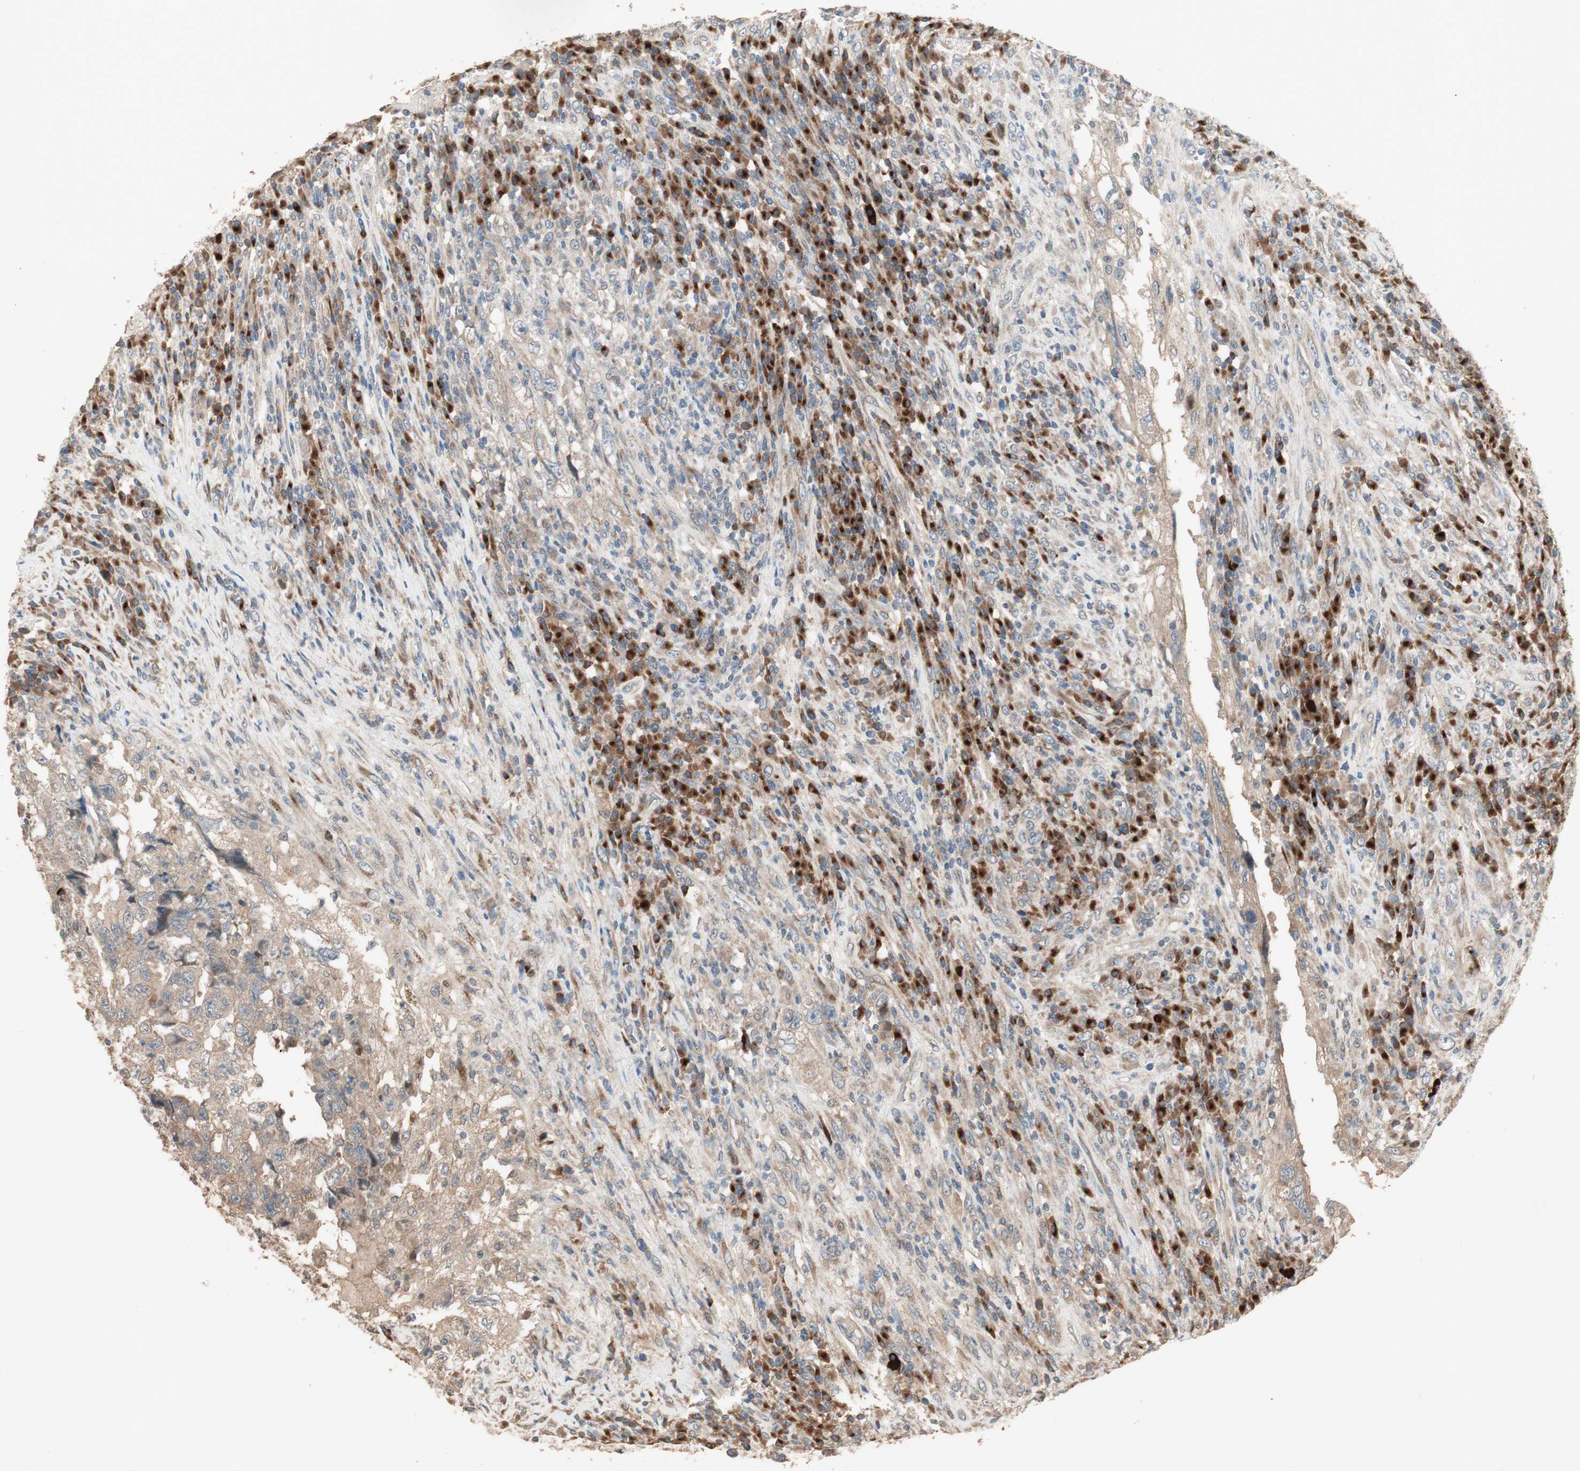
{"staining": {"intensity": "weak", "quantity": ">75%", "location": "cytoplasmic/membranous"}, "tissue": "testis cancer", "cell_type": "Tumor cells", "image_type": "cancer", "snomed": [{"axis": "morphology", "description": "Necrosis, NOS"}, {"axis": "morphology", "description": "Carcinoma, Embryonal, NOS"}, {"axis": "topography", "description": "Testis"}], "caption": "Tumor cells exhibit weak cytoplasmic/membranous staining in approximately >75% of cells in testis cancer. (Brightfield microscopy of DAB IHC at high magnification).", "gene": "RARRES1", "patient": {"sex": "male", "age": 19}}